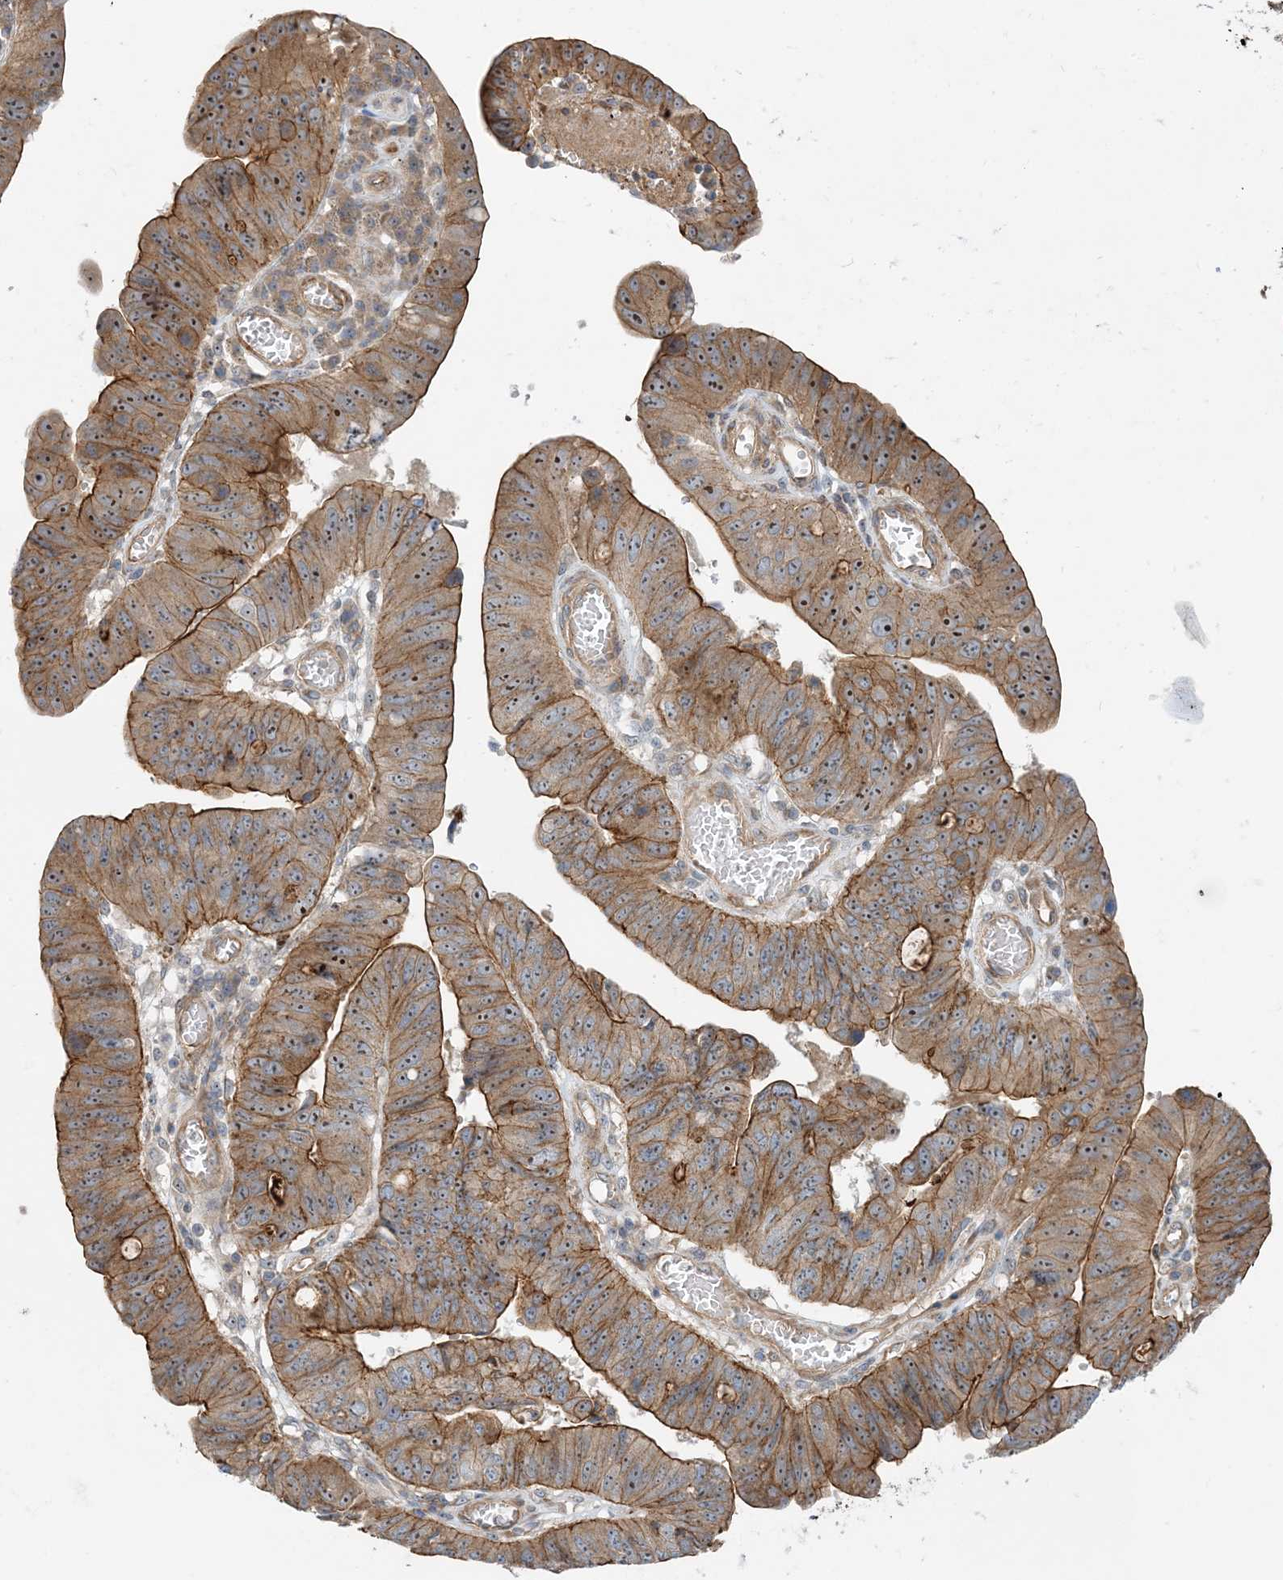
{"staining": {"intensity": "moderate", "quantity": ">75%", "location": "cytoplasmic/membranous,nuclear"}, "tissue": "stomach cancer", "cell_type": "Tumor cells", "image_type": "cancer", "snomed": [{"axis": "morphology", "description": "Adenocarcinoma, NOS"}, {"axis": "topography", "description": "Stomach"}], "caption": "A medium amount of moderate cytoplasmic/membranous and nuclear staining is seen in approximately >75% of tumor cells in stomach adenocarcinoma tissue.", "gene": "MYL5", "patient": {"sex": "male", "age": 59}}